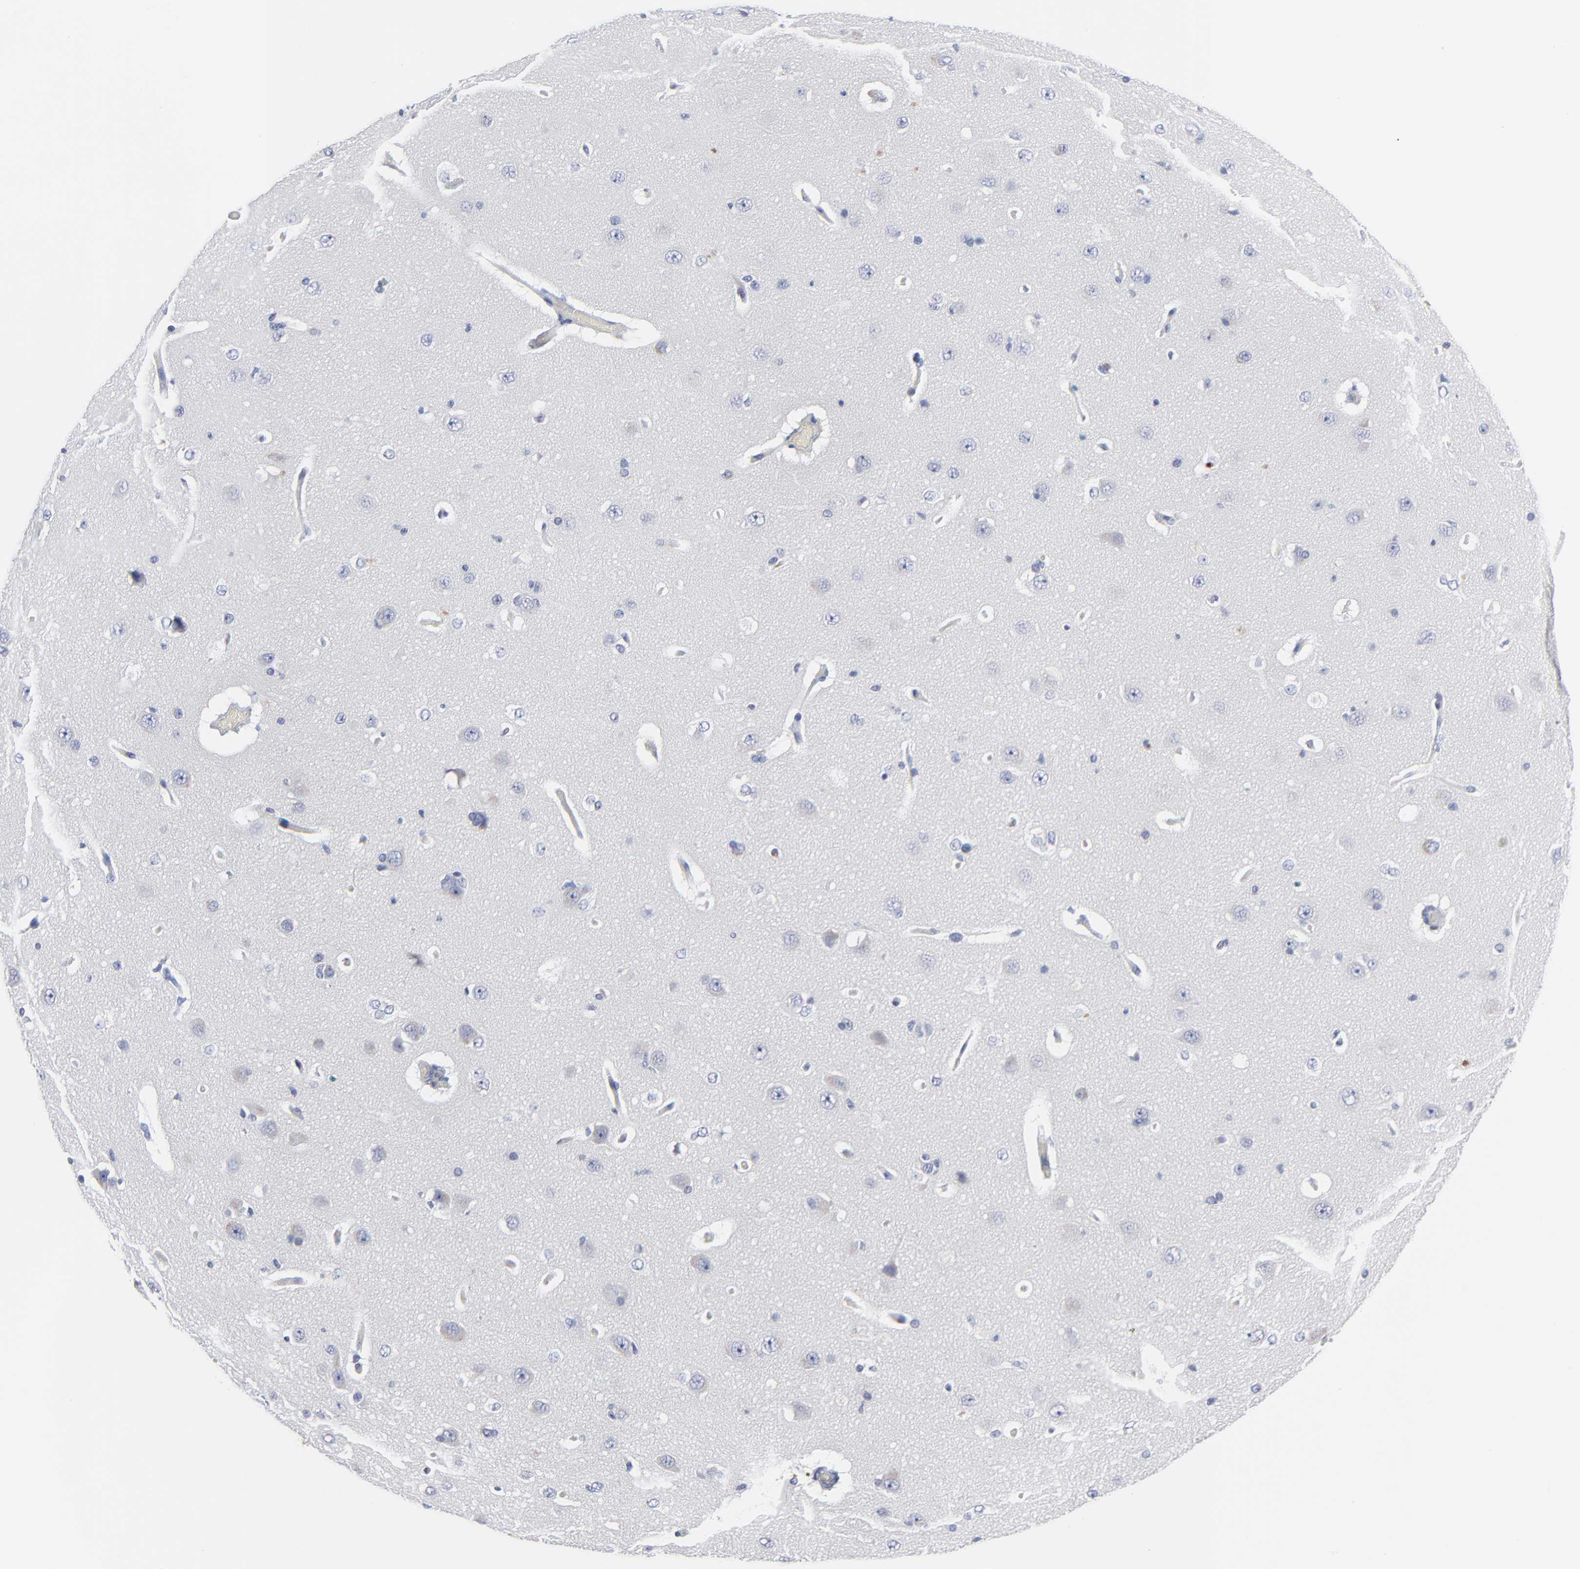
{"staining": {"intensity": "negative", "quantity": "none", "location": "none"}, "tissue": "cerebral cortex", "cell_type": "Endothelial cells", "image_type": "normal", "snomed": [{"axis": "morphology", "description": "Normal tissue, NOS"}, {"axis": "topography", "description": "Cerebral cortex"}], "caption": "The immunohistochemistry (IHC) histopathology image has no significant expression in endothelial cells of cerebral cortex. Brightfield microscopy of IHC stained with DAB (brown) and hematoxylin (blue), captured at high magnification.", "gene": "CDK1", "patient": {"sex": "female", "age": 45}}